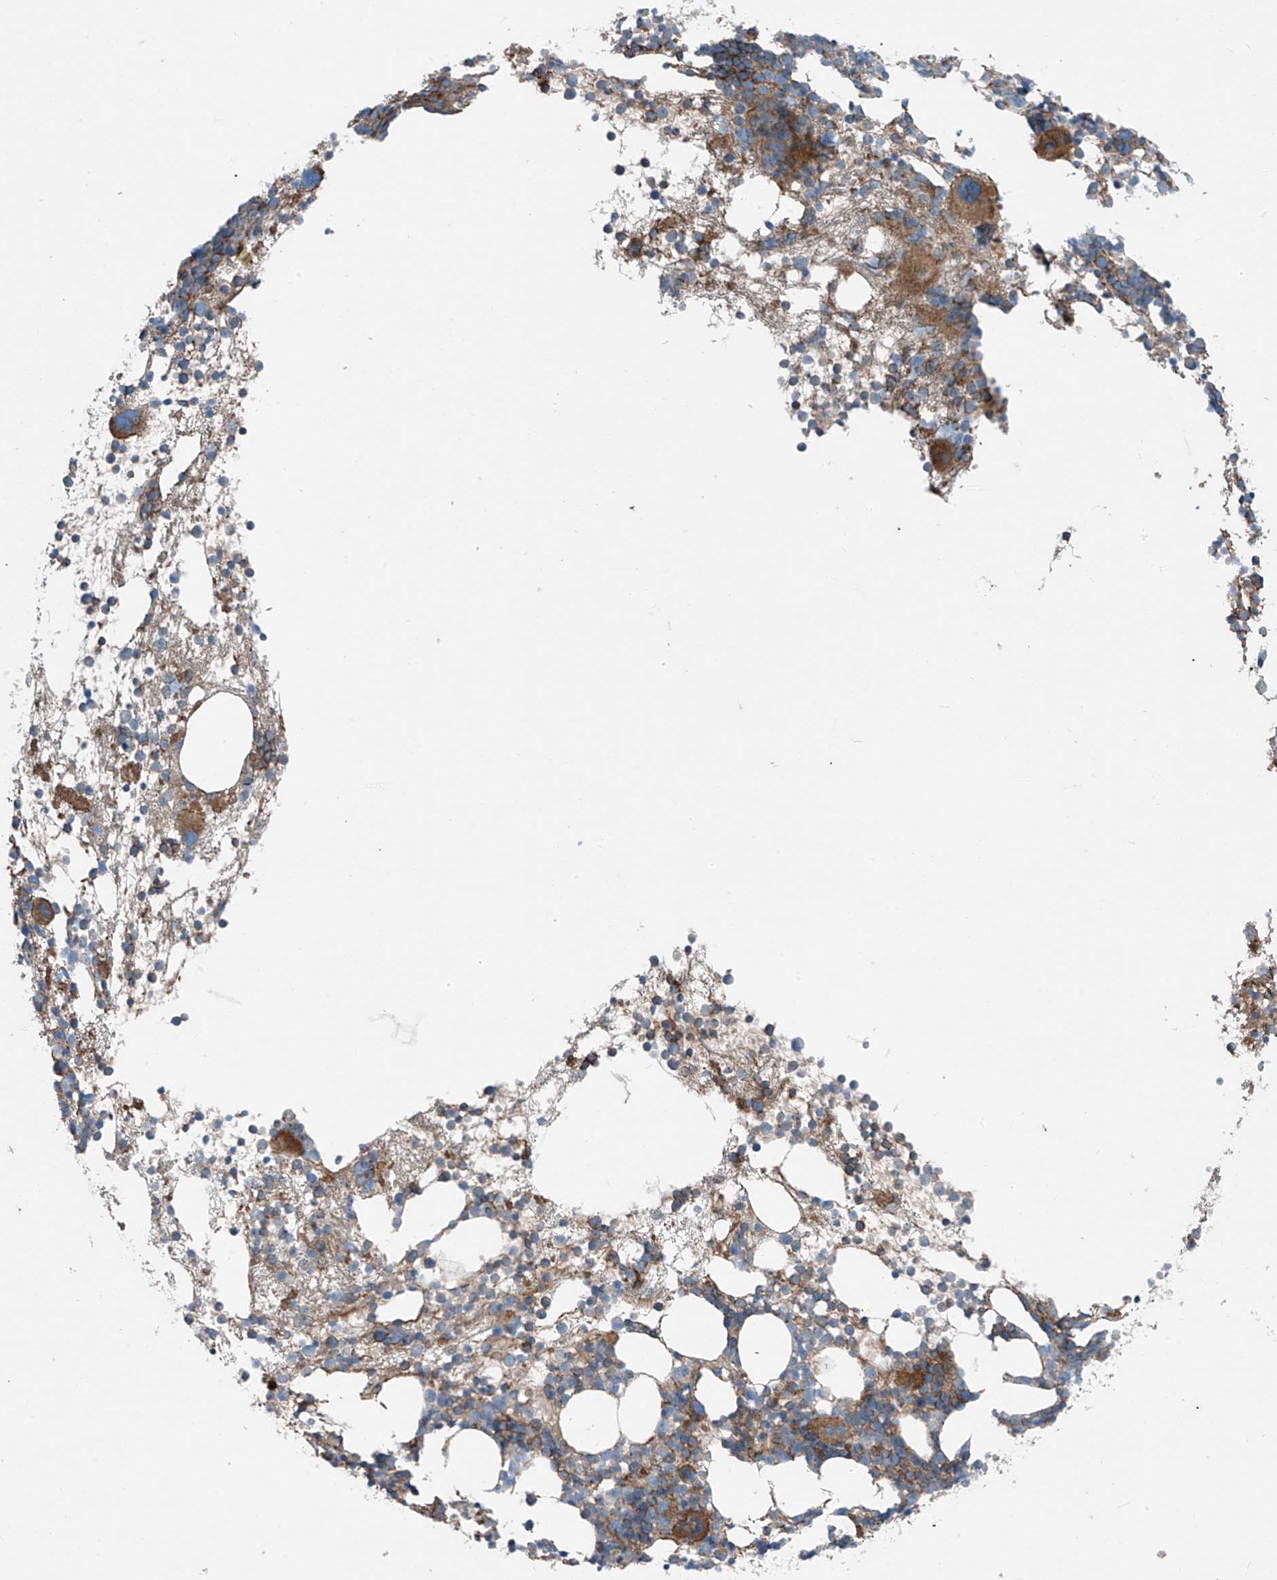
{"staining": {"intensity": "moderate", "quantity": "25%-75%", "location": "cytoplasmic/membranous"}, "tissue": "bone marrow", "cell_type": "Hematopoietic cells", "image_type": "normal", "snomed": [{"axis": "morphology", "description": "Normal tissue, NOS"}, {"axis": "topography", "description": "Bone marrow"}], "caption": "Brown immunohistochemical staining in unremarkable human bone marrow shows moderate cytoplasmic/membranous expression in approximately 25%-75% of hematopoietic cells.", "gene": "SLC1A5", "patient": {"sex": "female", "age": 57}}